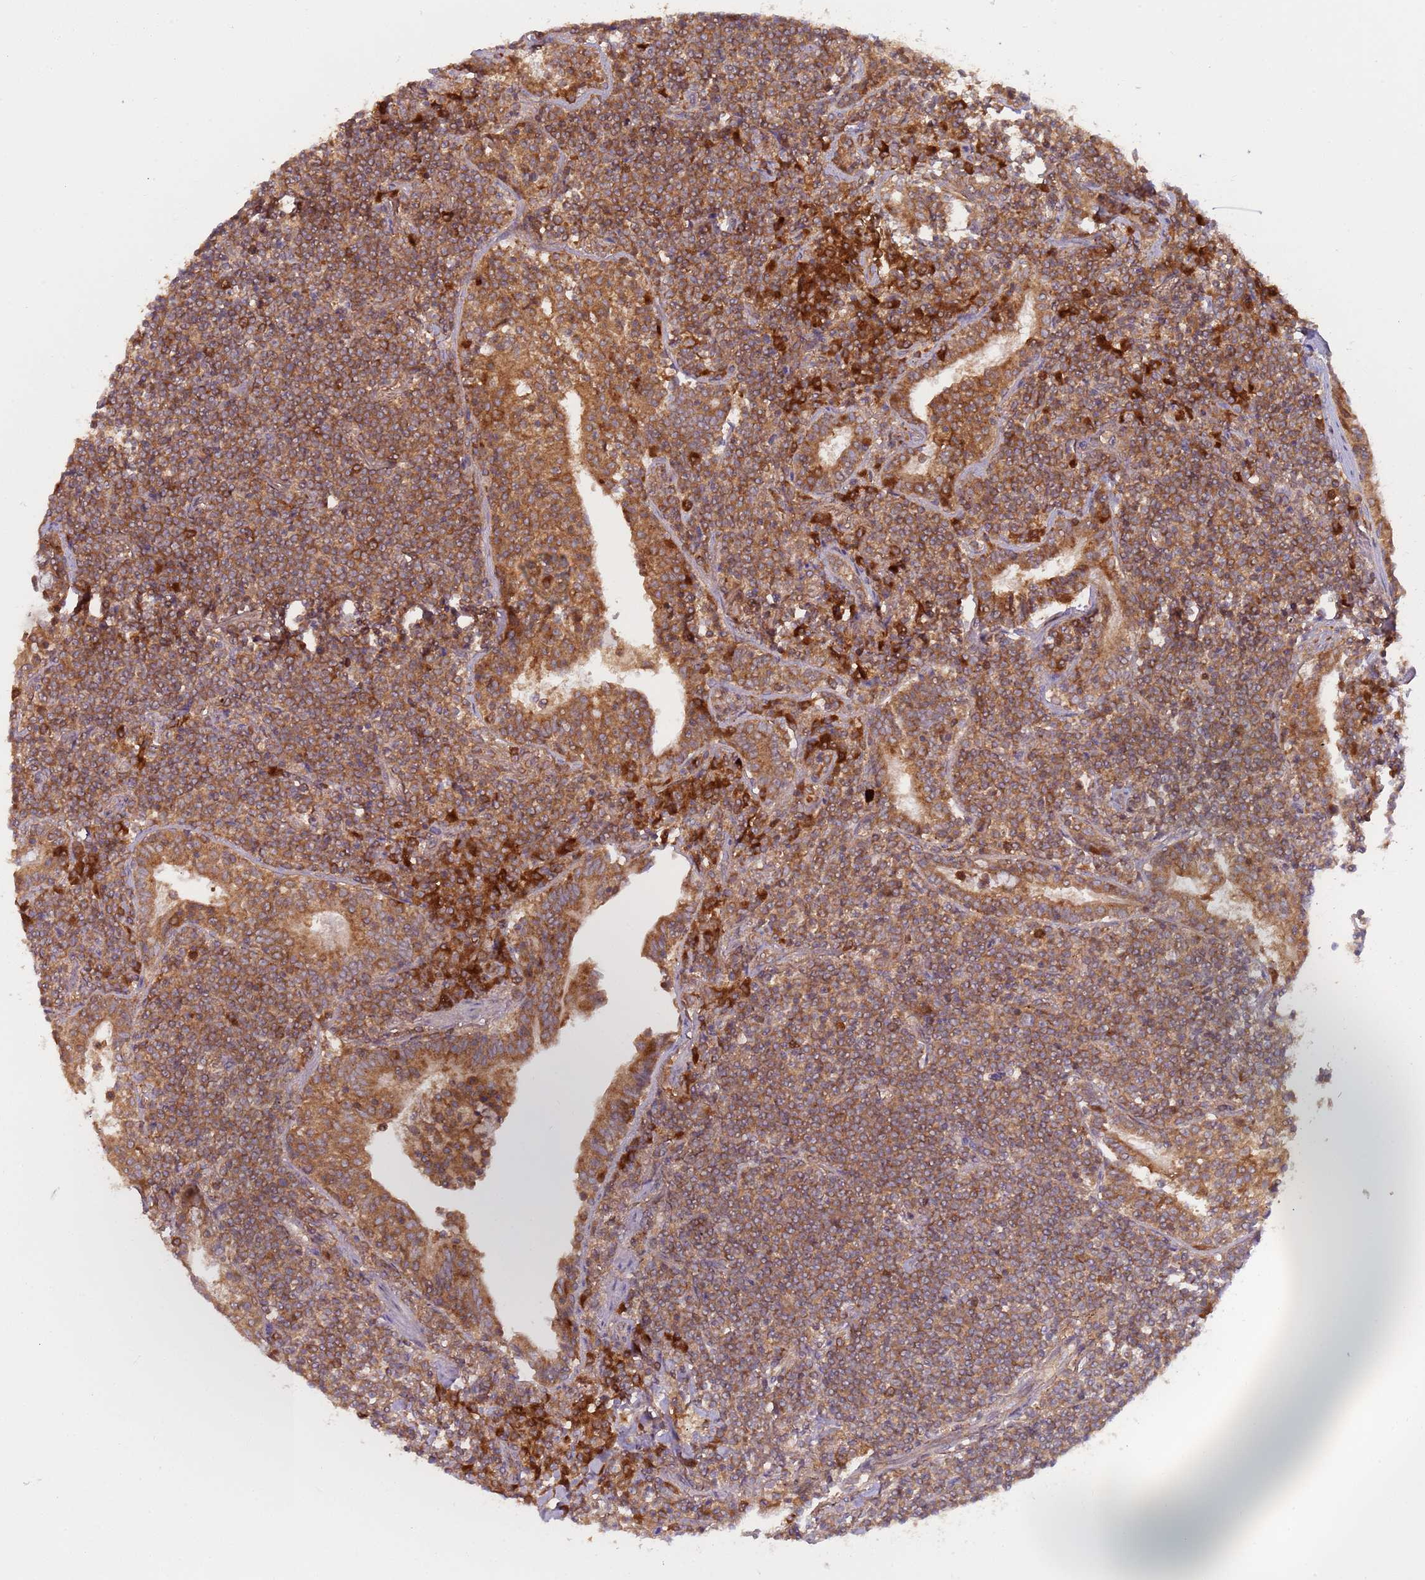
{"staining": {"intensity": "moderate", "quantity": ">75%", "location": "cytoplasmic/membranous"}, "tissue": "lymphoma", "cell_type": "Tumor cells", "image_type": "cancer", "snomed": [{"axis": "morphology", "description": "Malignant lymphoma, non-Hodgkin's type, Low grade"}, {"axis": "topography", "description": "Lung"}], "caption": "Immunohistochemical staining of human low-grade malignant lymphoma, non-Hodgkin's type displays medium levels of moderate cytoplasmic/membranous staining in about >75% of tumor cells.", "gene": "OR5A2", "patient": {"sex": "female", "age": 71}}